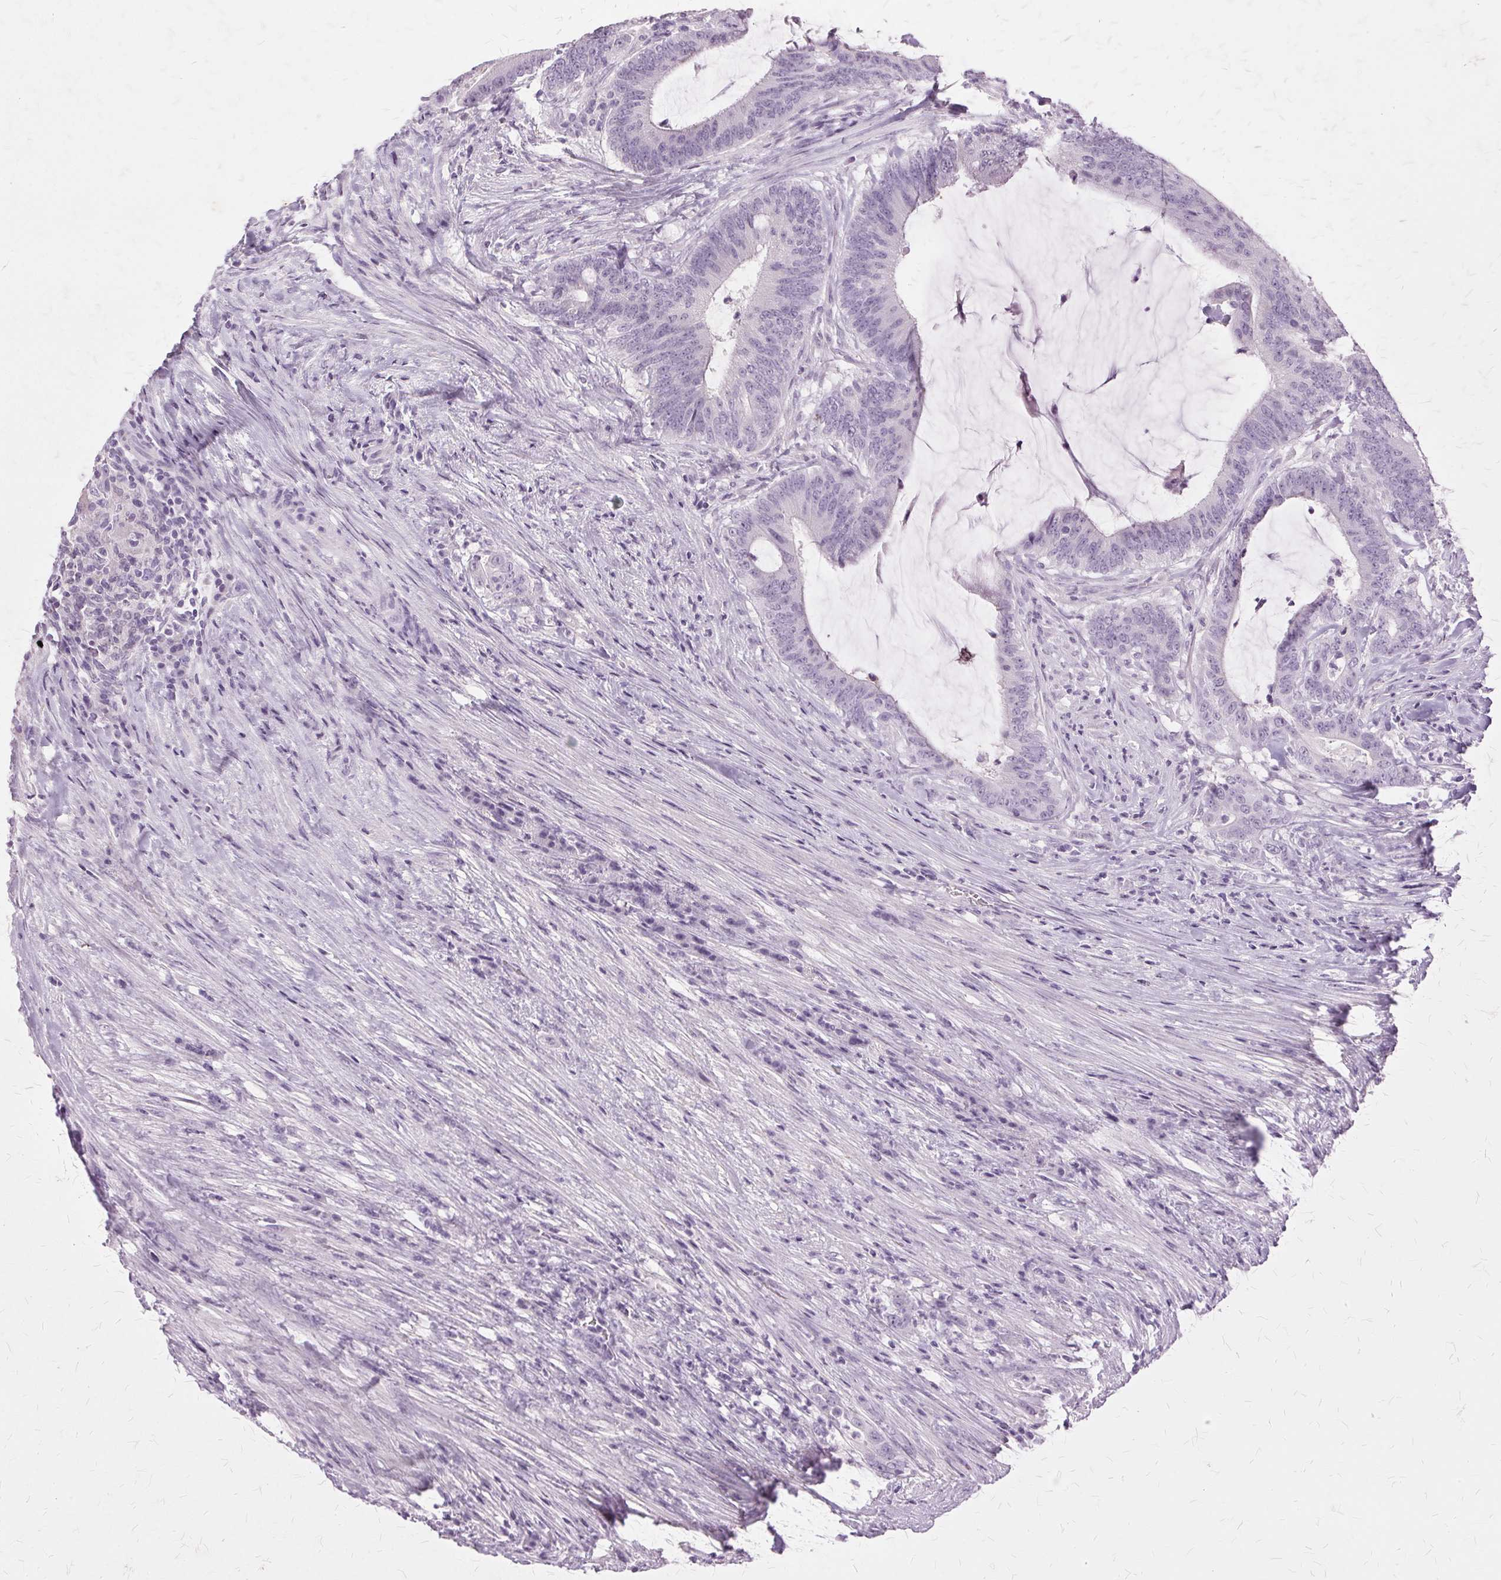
{"staining": {"intensity": "negative", "quantity": "none", "location": "none"}, "tissue": "colorectal cancer", "cell_type": "Tumor cells", "image_type": "cancer", "snomed": [{"axis": "morphology", "description": "Adenocarcinoma, NOS"}, {"axis": "topography", "description": "Colon"}], "caption": "Adenocarcinoma (colorectal) stained for a protein using immunohistochemistry (IHC) displays no expression tumor cells.", "gene": "SLC45A3", "patient": {"sex": "female", "age": 43}}